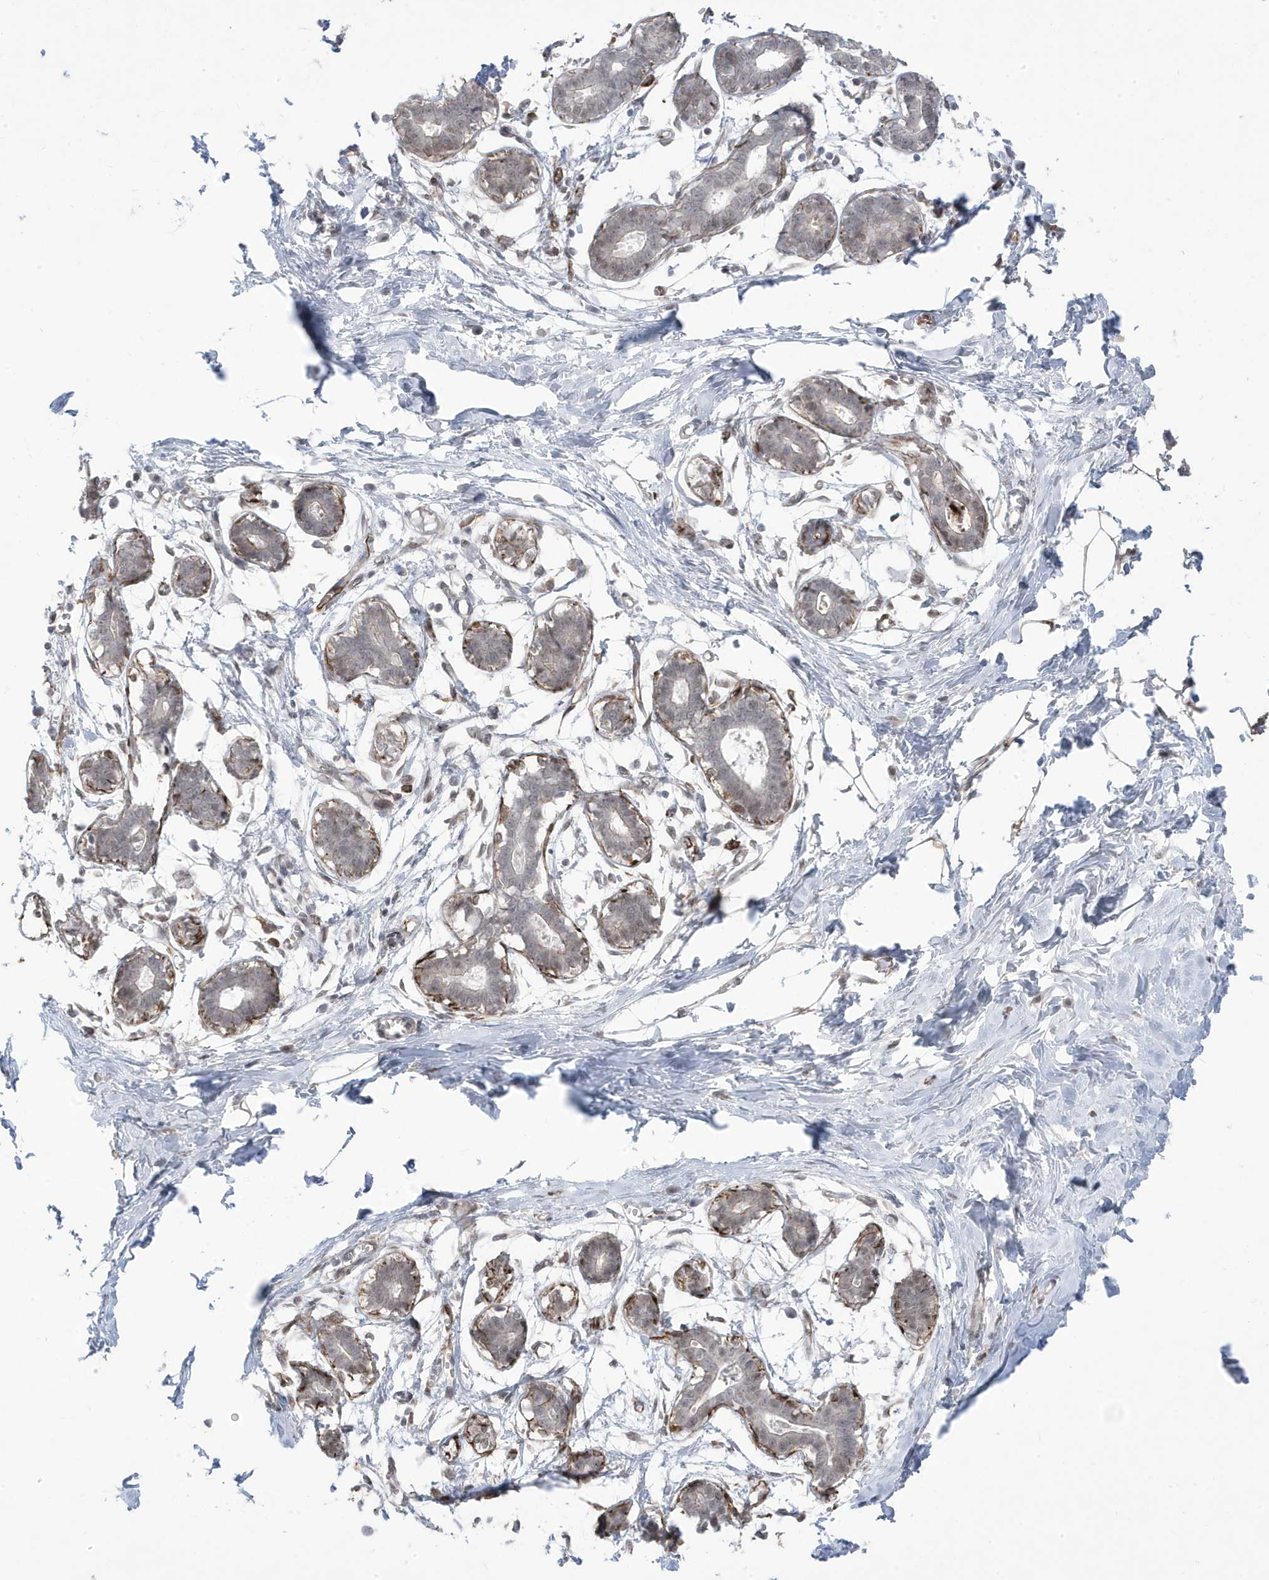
{"staining": {"intensity": "weak", "quantity": "<25%", "location": "nuclear"}, "tissue": "breast", "cell_type": "Adipocytes", "image_type": "normal", "snomed": [{"axis": "morphology", "description": "Normal tissue, NOS"}, {"axis": "topography", "description": "Breast"}], "caption": "DAB immunohistochemical staining of benign human breast shows no significant expression in adipocytes. (DAB IHC, high magnification).", "gene": "ADAMTSL3", "patient": {"sex": "female", "age": 27}}